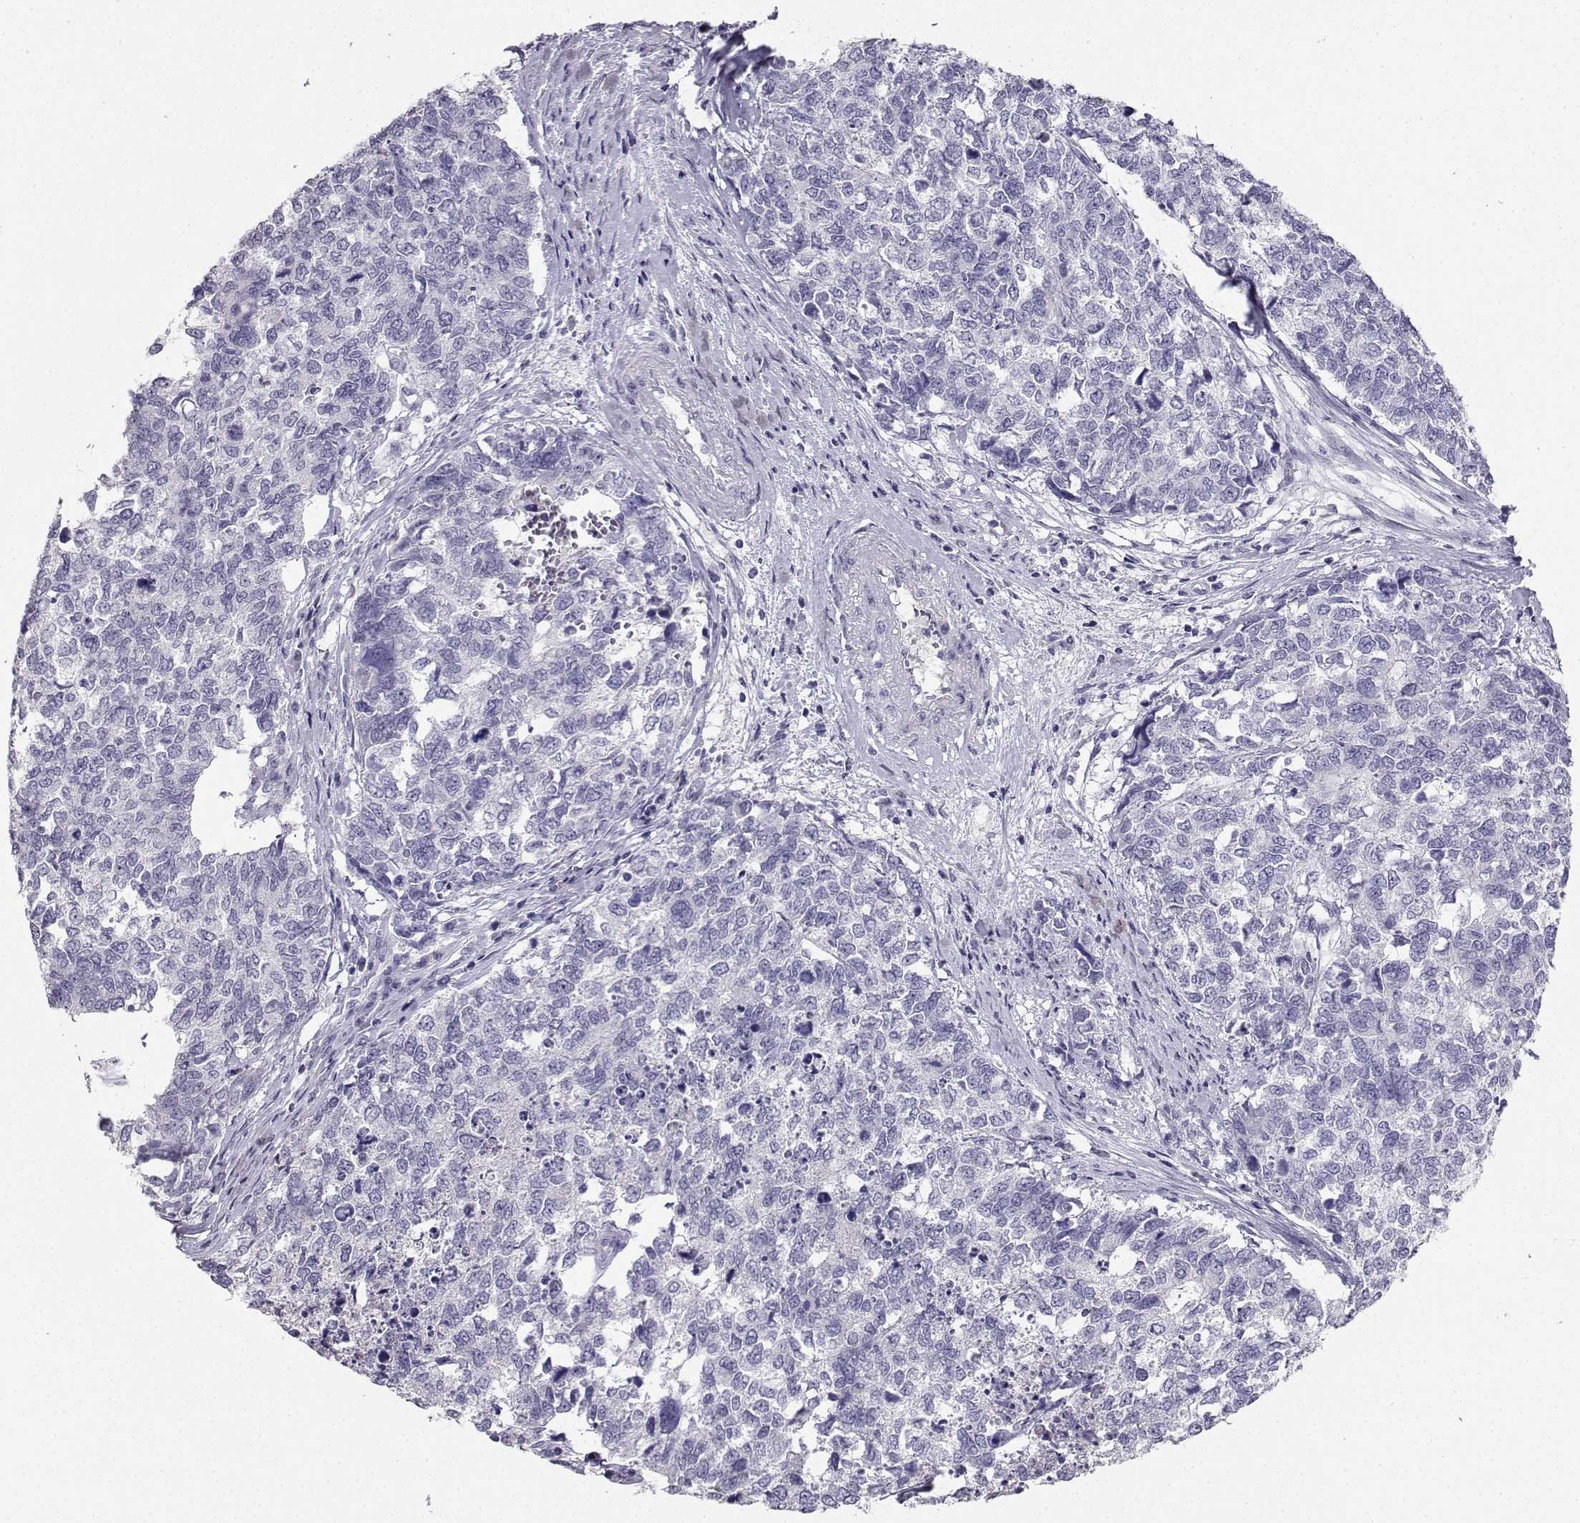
{"staining": {"intensity": "negative", "quantity": "none", "location": "none"}, "tissue": "cervical cancer", "cell_type": "Tumor cells", "image_type": "cancer", "snomed": [{"axis": "morphology", "description": "Squamous cell carcinoma, NOS"}, {"axis": "topography", "description": "Cervix"}], "caption": "The IHC photomicrograph has no significant staining in tumor cells of cervical cancer tissue.", "gene": "CARTPT", "patient": {"sex": "female", "age": 63}}